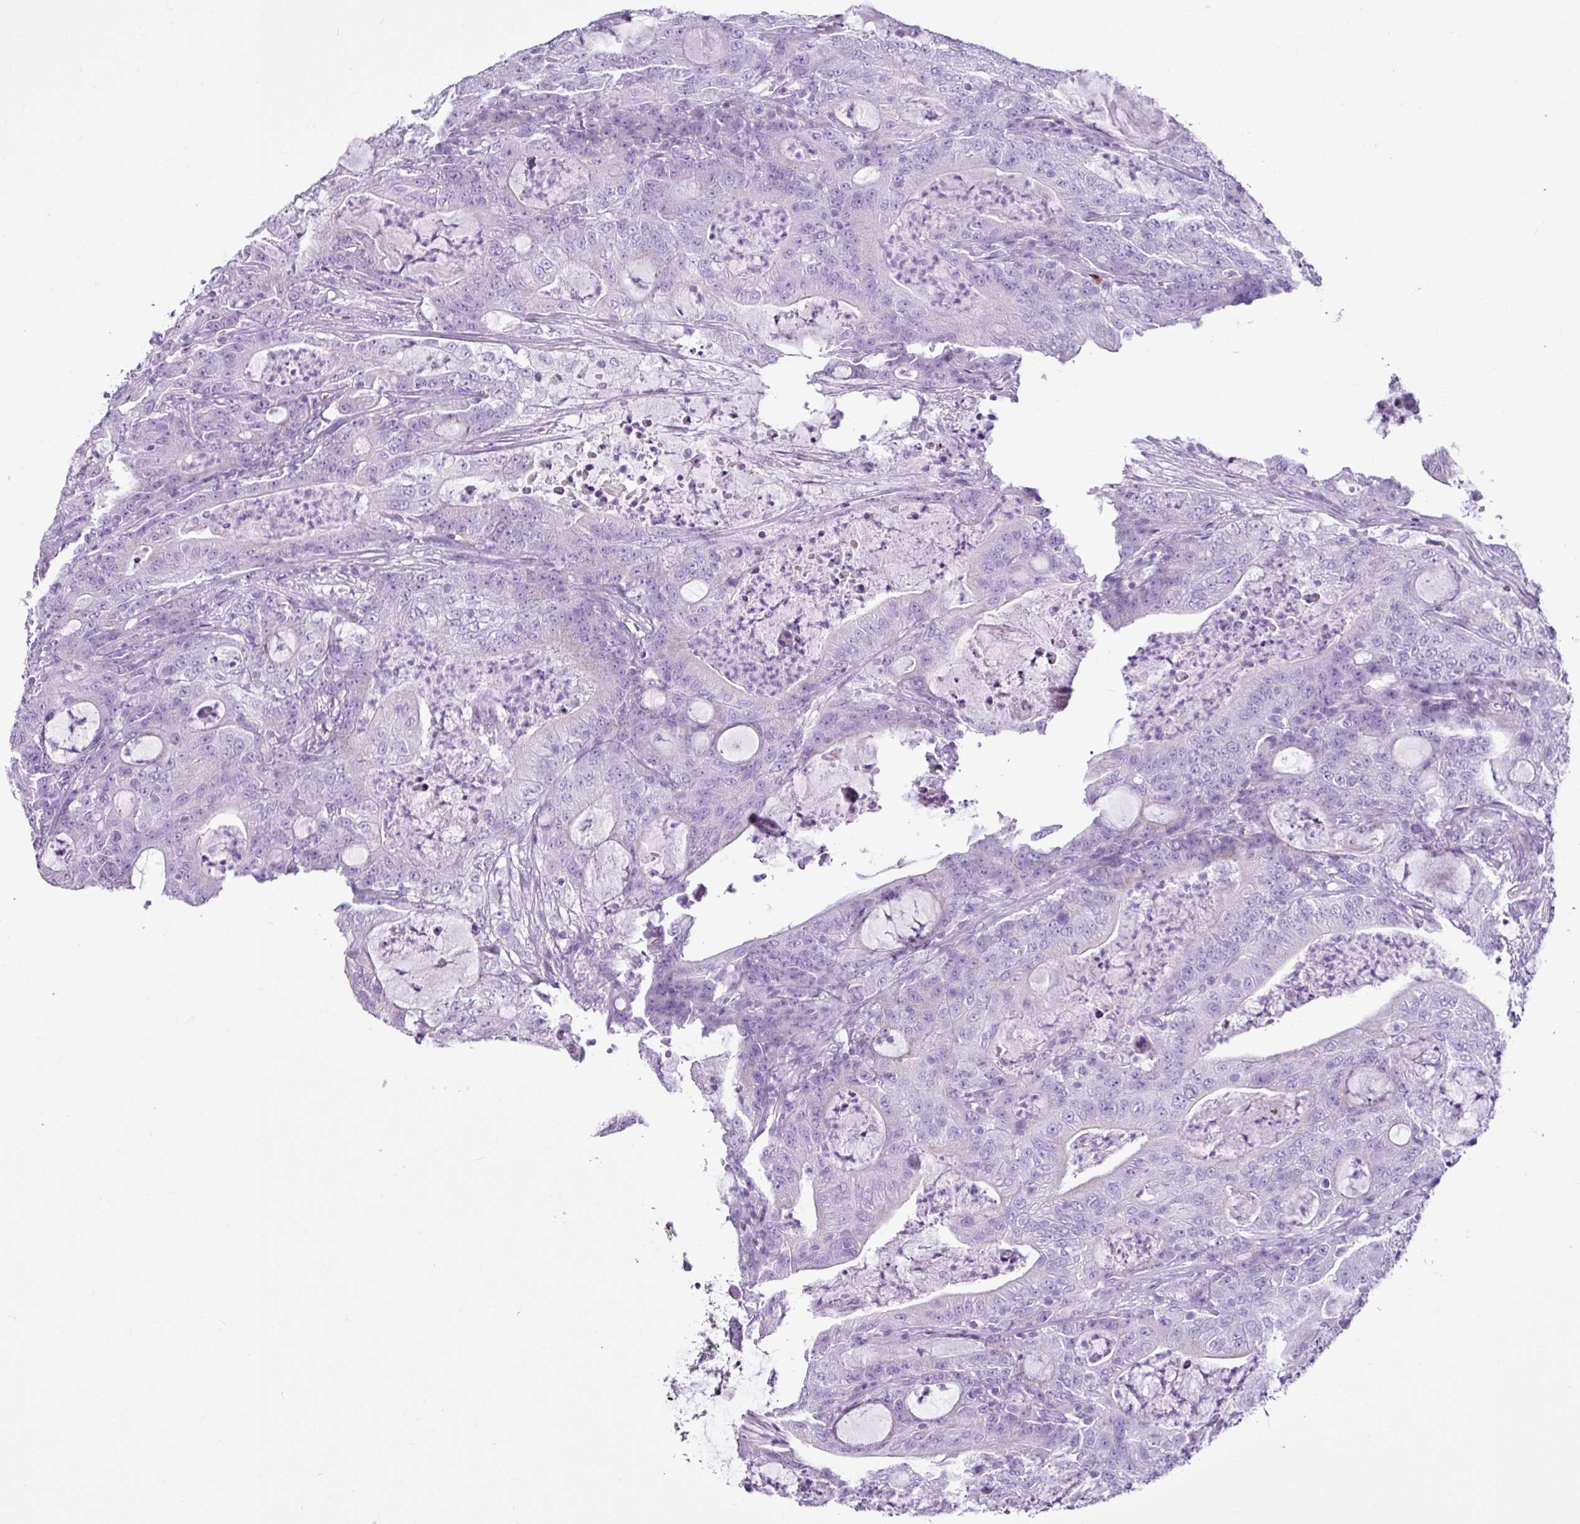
{"staining": {"intensity": "negative", "quantity": "none", "location": "none"}, "tissue": "colorectal cancer", "cell_type": "Tumor cells", "image_type": "cancer", "snomed": [{"axis": "morphology", "description": "Adenocarcinoma, NOS"}, {"axis": "topography", "description": "Colon"}], "caption": "Protein analysis of colorectal cancer (adenocarcinoma) demonstrates no significant staining in tumor cells. (Stains: DAB immunohistochemistry with hematoxylin counter stain, Microscopy: brightfield microscopy at high magnification).", "gene": "LILRB4", "patient": {"sex": "male", "age": 83}}